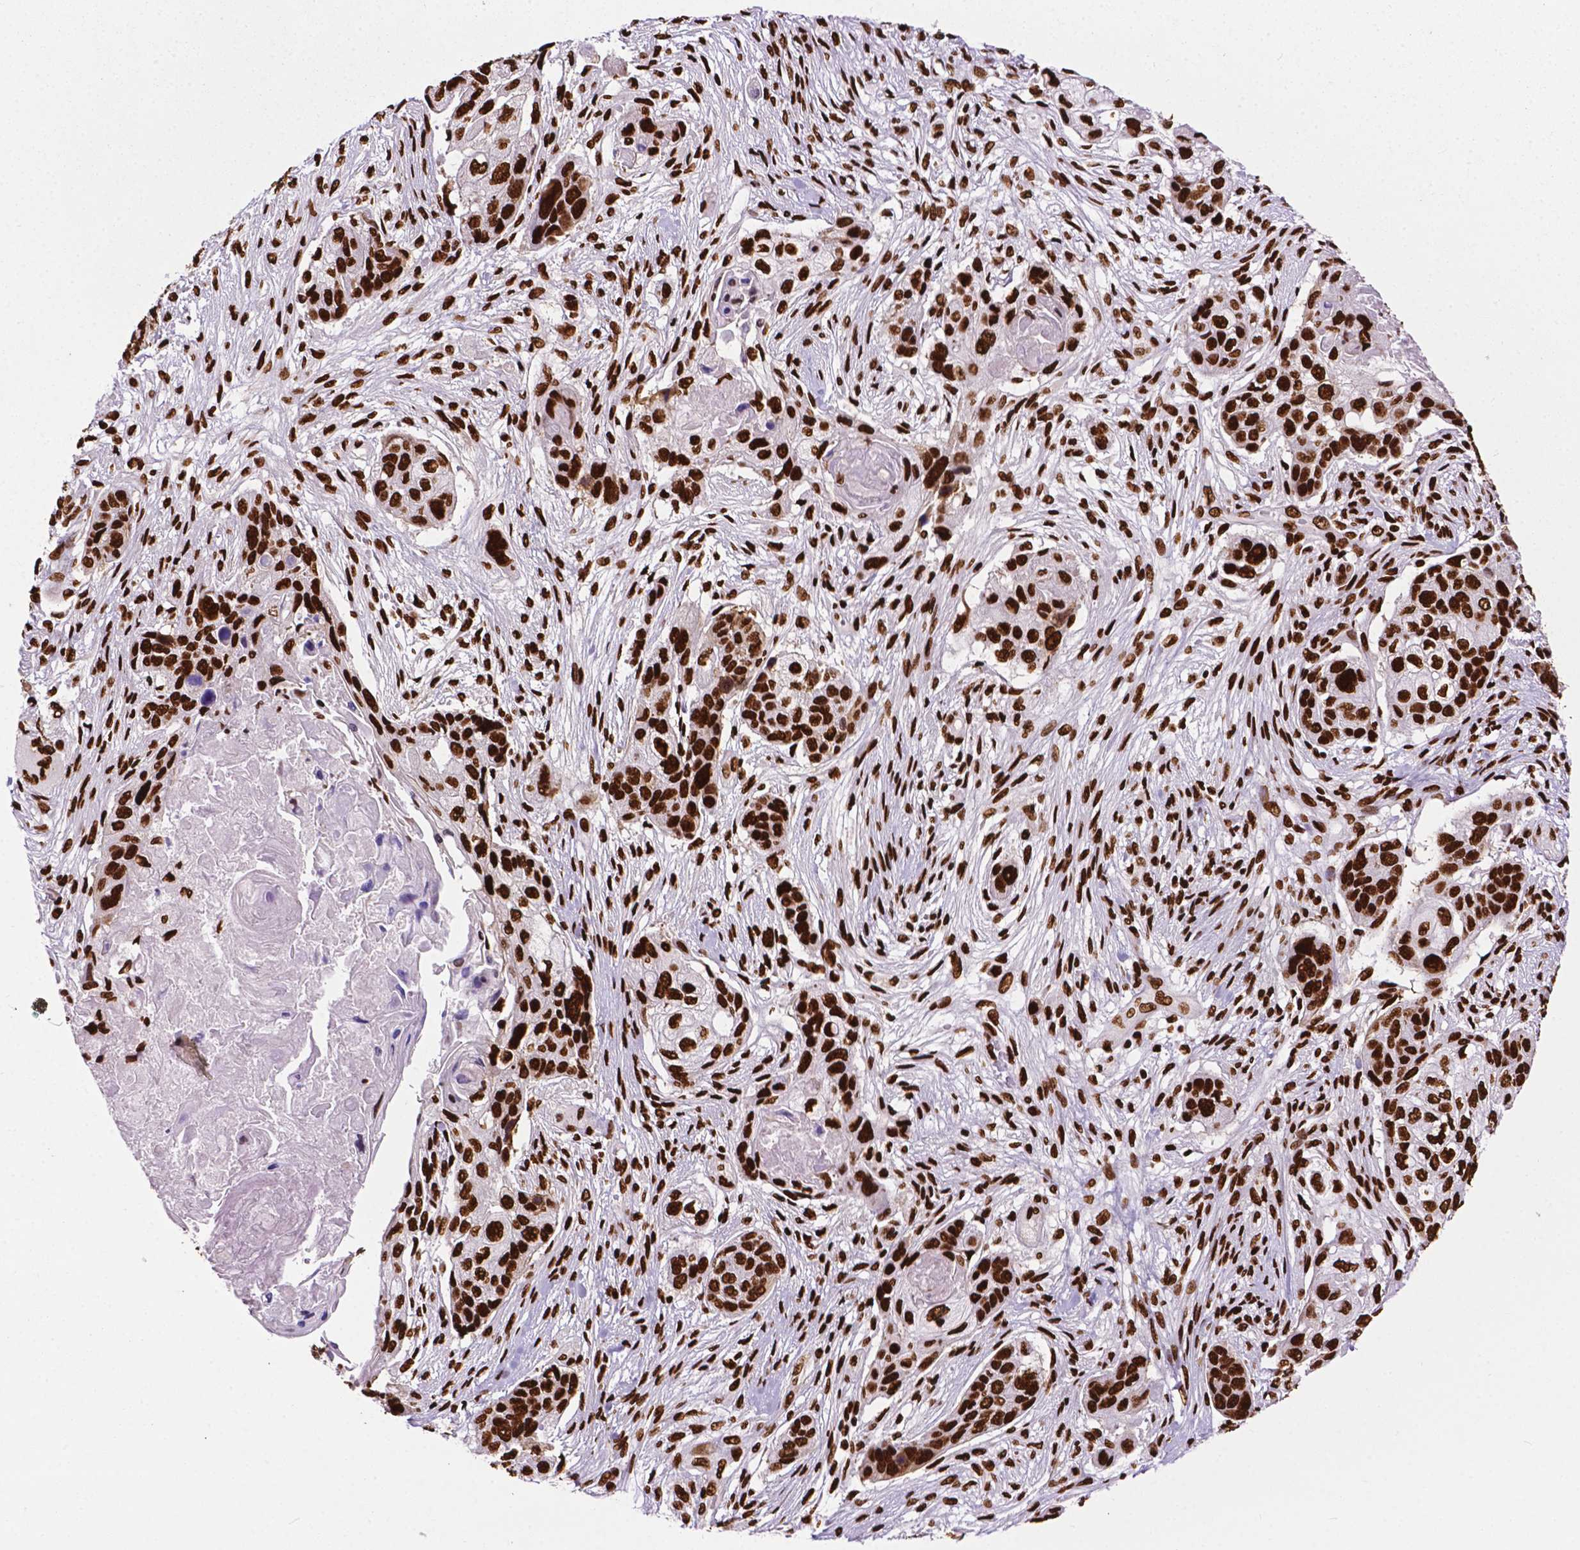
{"staining": {"intensity": "strong", "quantity": ">75%", "location": "nuclear"}, "tissue": "lung cancer", "cell_type": "Tumor cells", "image_type": "cancer", "snomed": [{"axis": "morphology", "description": "Squamous cell carcinoma, NOS"}, {"axis": "topography", "description": "Lung"}], "caption": "A brown stain labels strong nuclear staining of a protein in human squamous cell carcinoma (lung) tumor cells.", "gene": "SMIM5", "patient": {"sex": "male", "age": 69}}